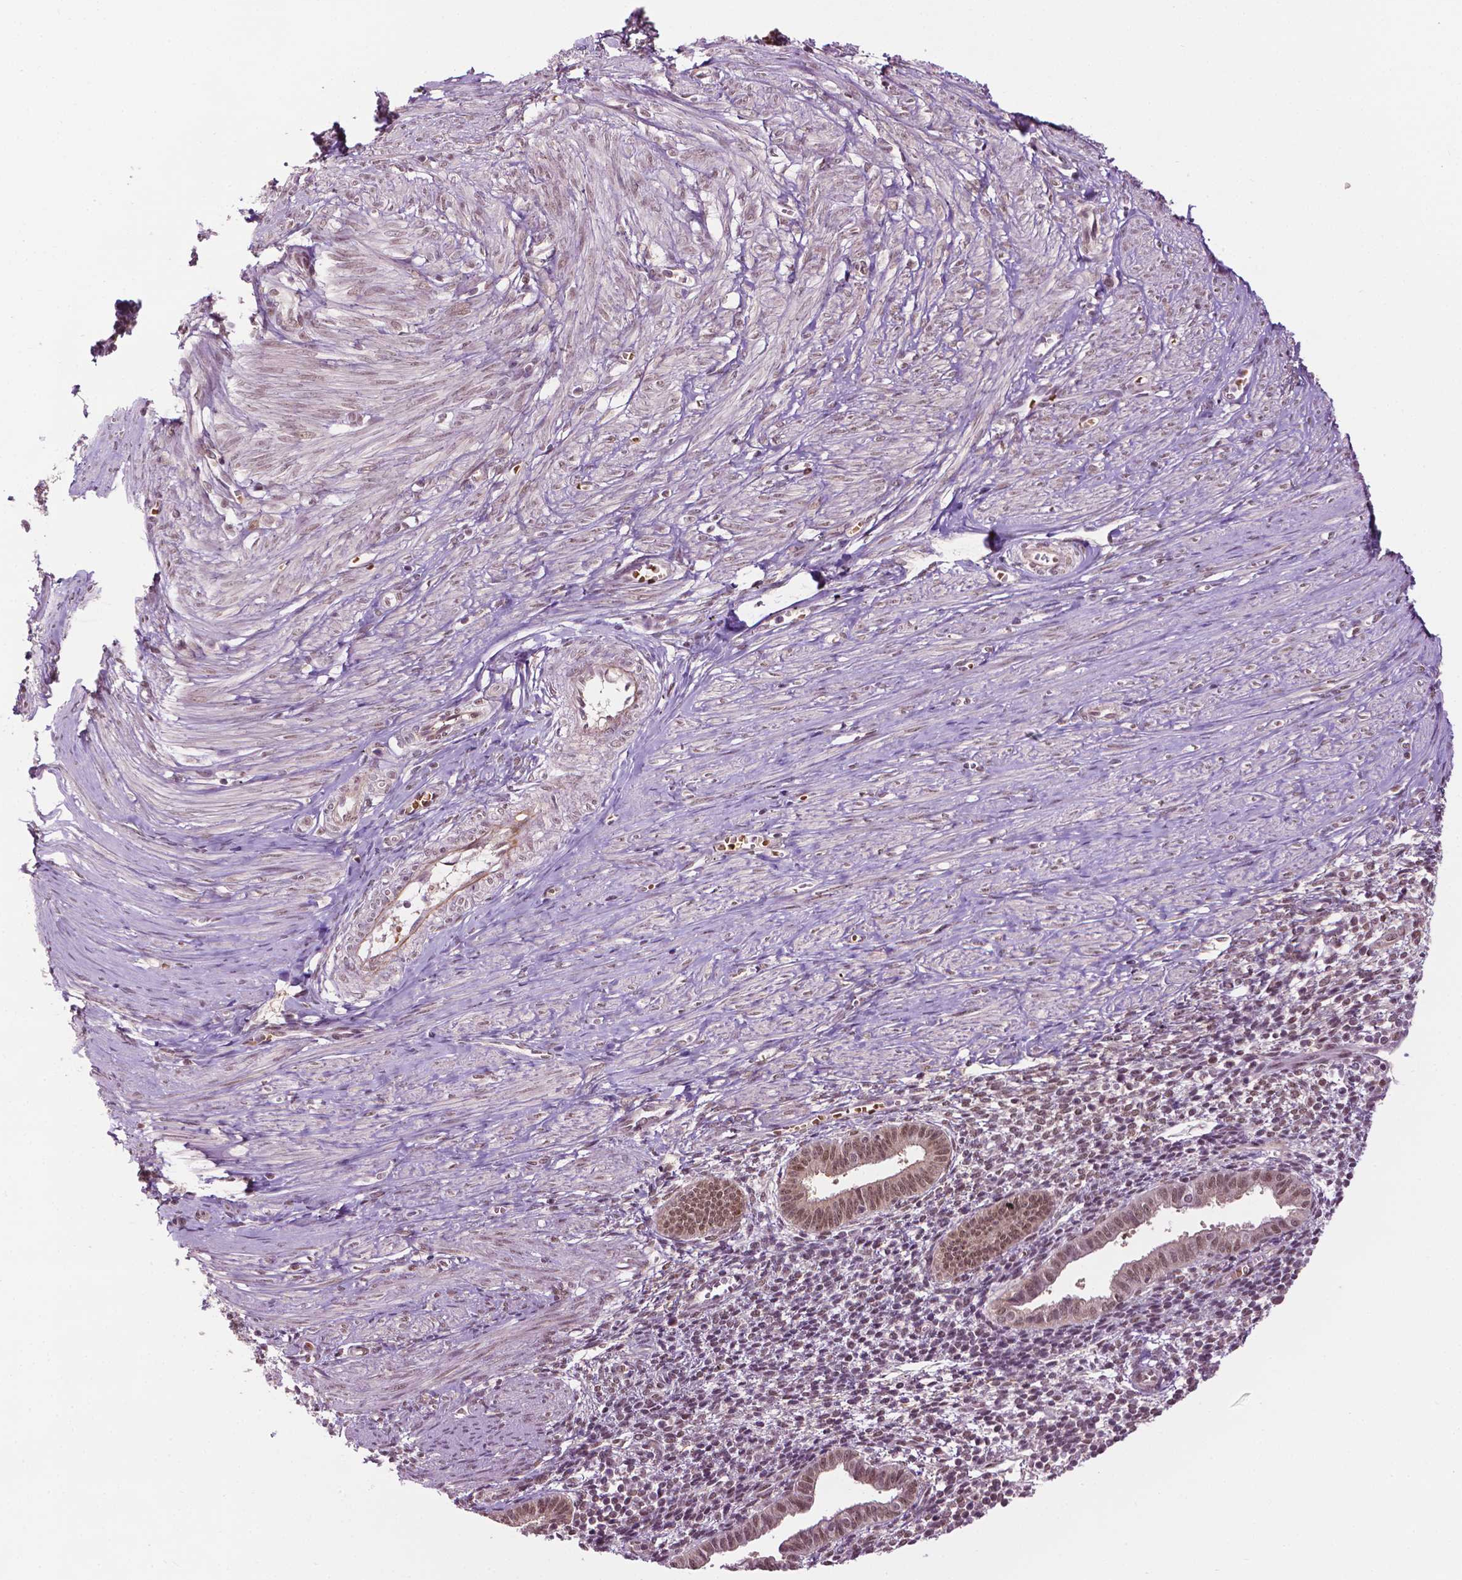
{"staining": {"intensity": "weak", "quantity": "25%-75%", "location": "nuclear"}, "tissue": "endometrium", "cell_type": "Cells in endometrial stroma", "image_type": "normal", "snomed": [{"axis": "morphology", "description": "Normal tissue, NOS"}, {"axis": "topography", "description": "Endometrium"}], "caption": "Immunohistochemical staining of normal human endometrium shows weak nuclear protein positivity in approximately 25%-75% of cells in endometrial stroma.", "gene": "UBQLN4", "patient": {"sex": "female", "age": 37}}